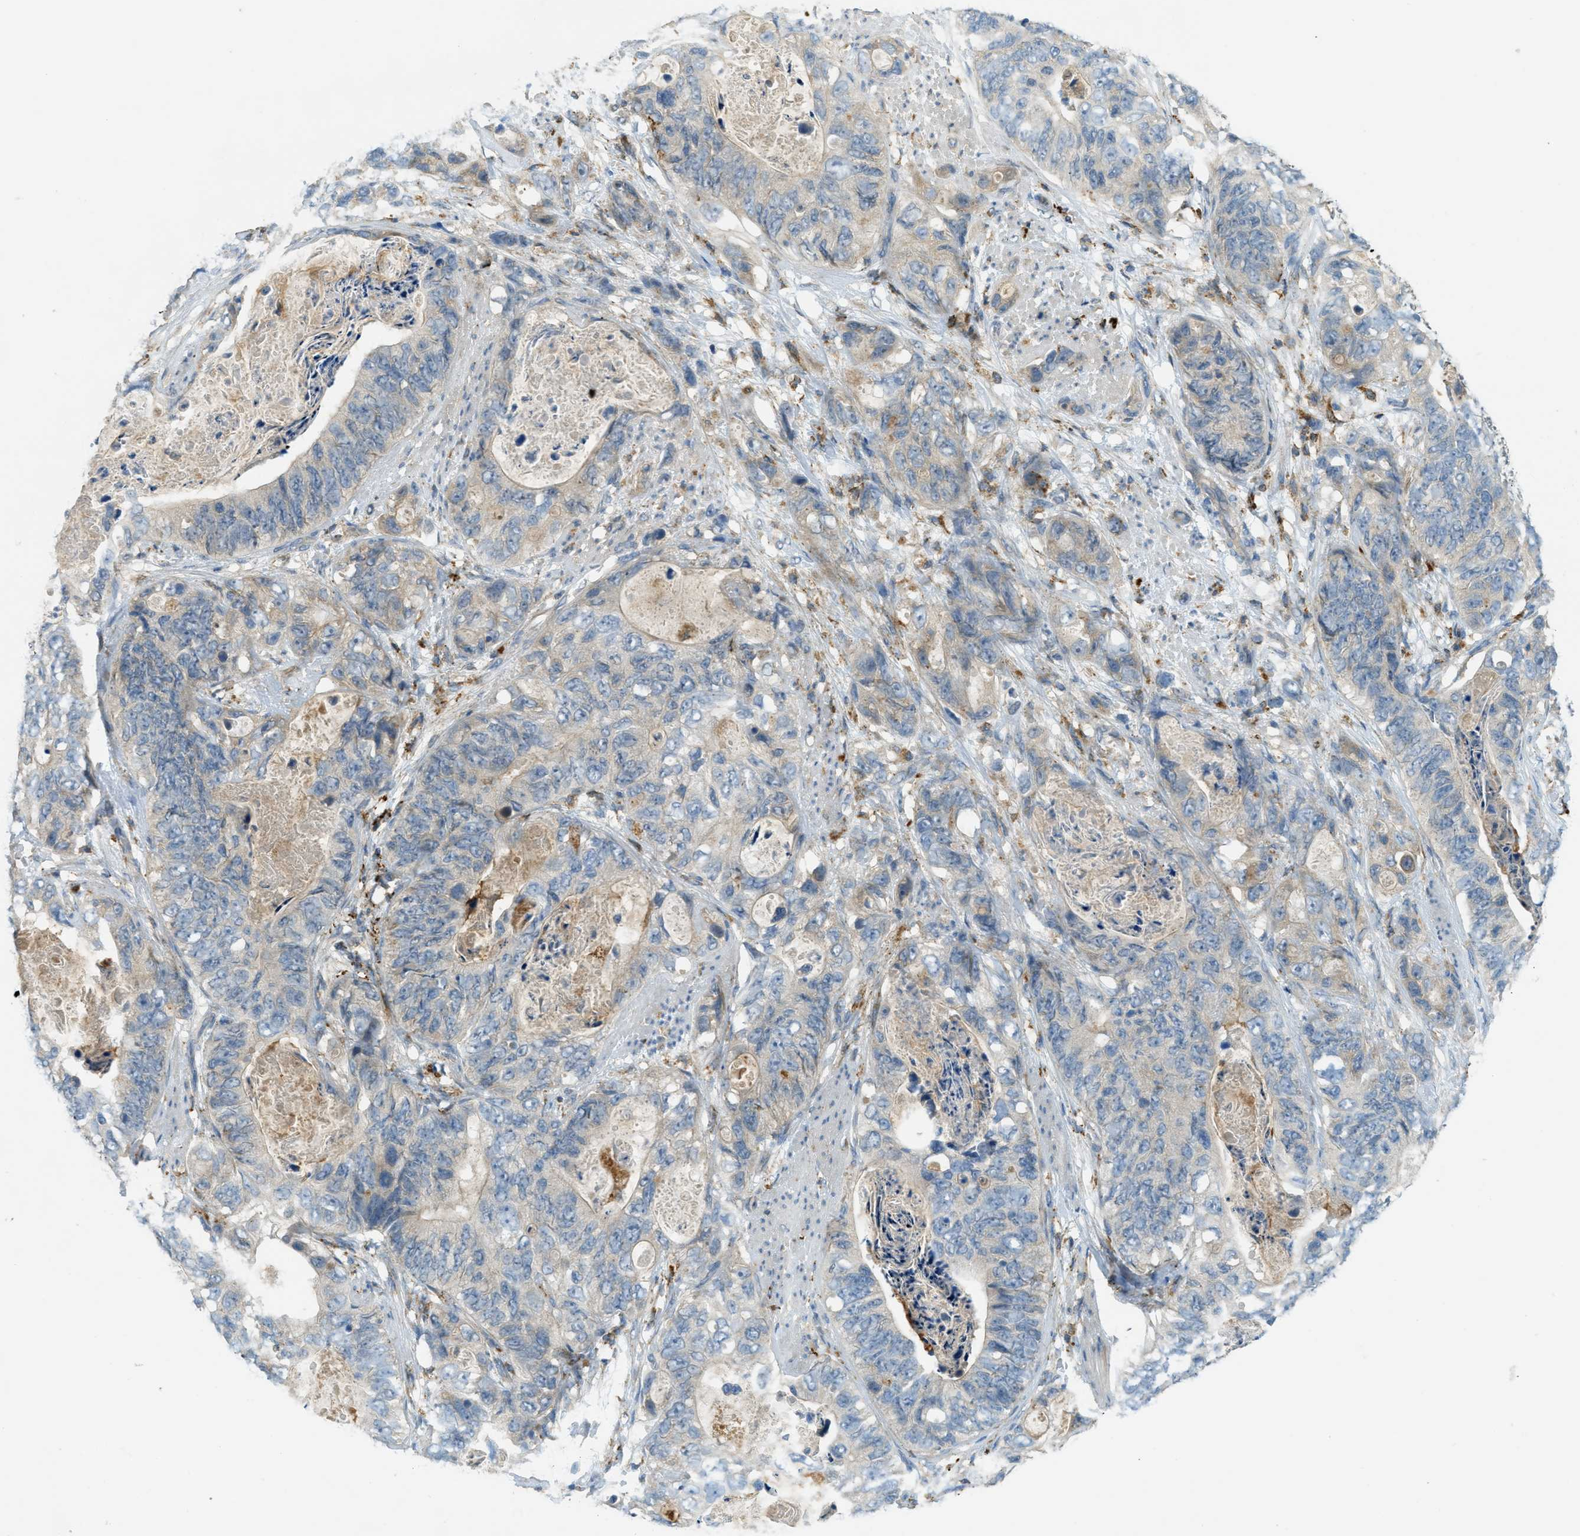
{"staining": {"intensity": "negative", "quantity": "none", "location": "none"}, "tissue": "stomach cancer", "cell_type": "Tumor cells", "image_type": "cancer", "snomed": [{"axis": "morphology", "description": "Adenocarcinoma, NOS"}, {"axis": "topography", "description": "Stomach"}], "caption": "Stomach adenocarcinoma was stained to show a protein in brown. There is no significant staining in tumor cells. (Stains: DAB (3,3'-diaminobenzidine) IHC with hematoxylin counter stain, Microscopy: brightfield microscopy at high magnification).", "gene": "PLBD2", "patient": {"sex": "female", "age": 89}}